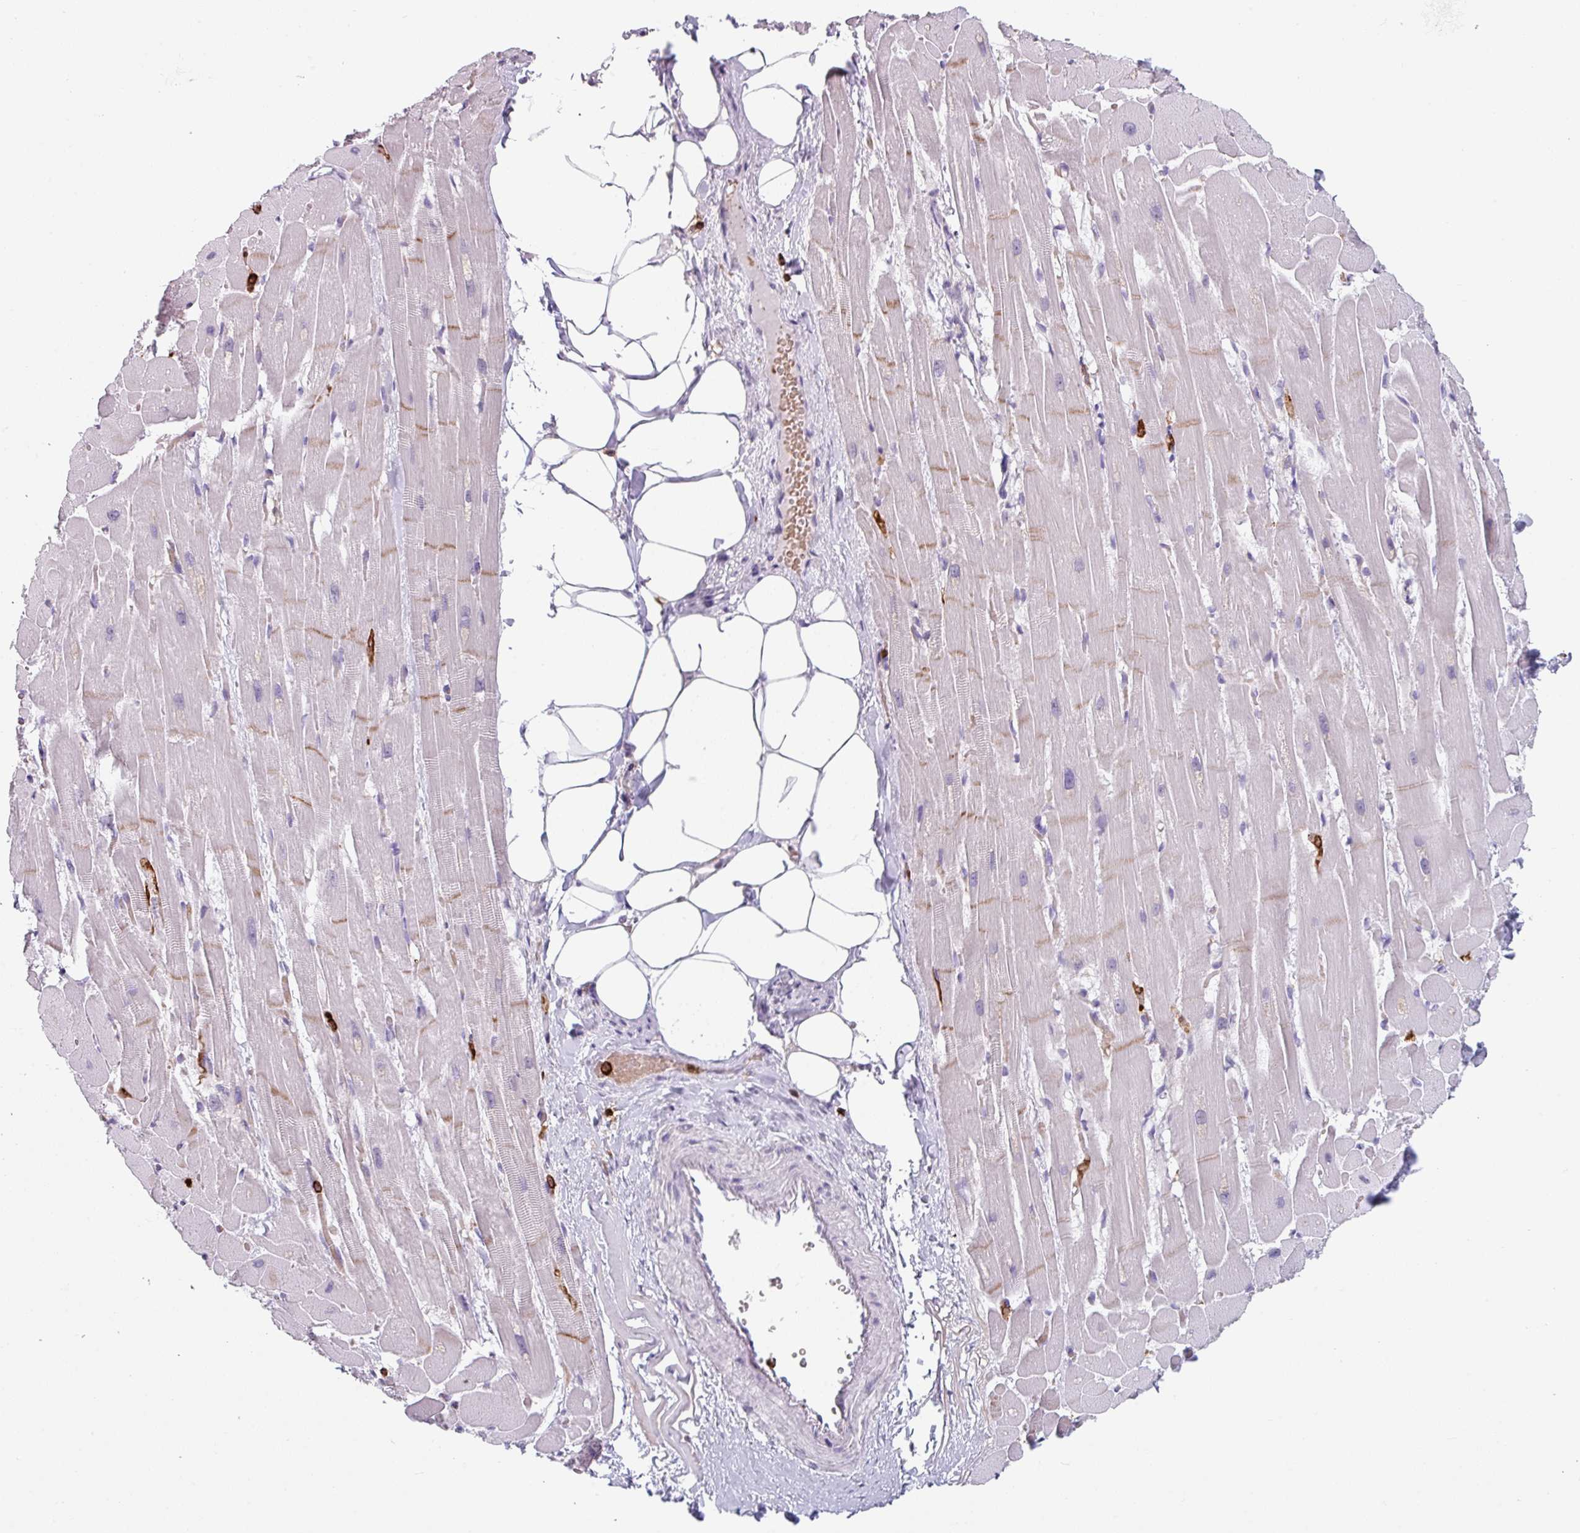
{"staining": {"intensity": "strong", "quantity": "25%-75%", "location": "cytoplasmic/membranous"}, "tissue": "heart muscle", "cell_type": "Cardiomyocytes", "image_type": "normal", "snomed": [{"axis": "morphology", "description": "Normal tissue, NOS"}, {"axis": "topography", "description": "Heart"}], "caption": "Heart muscle stained for a protein shows strong cytoplasmic/membranous positivity in cardiomyocytes.", "gene": "EXOSC5", "patient": {"sex": "male", "age": 37}}